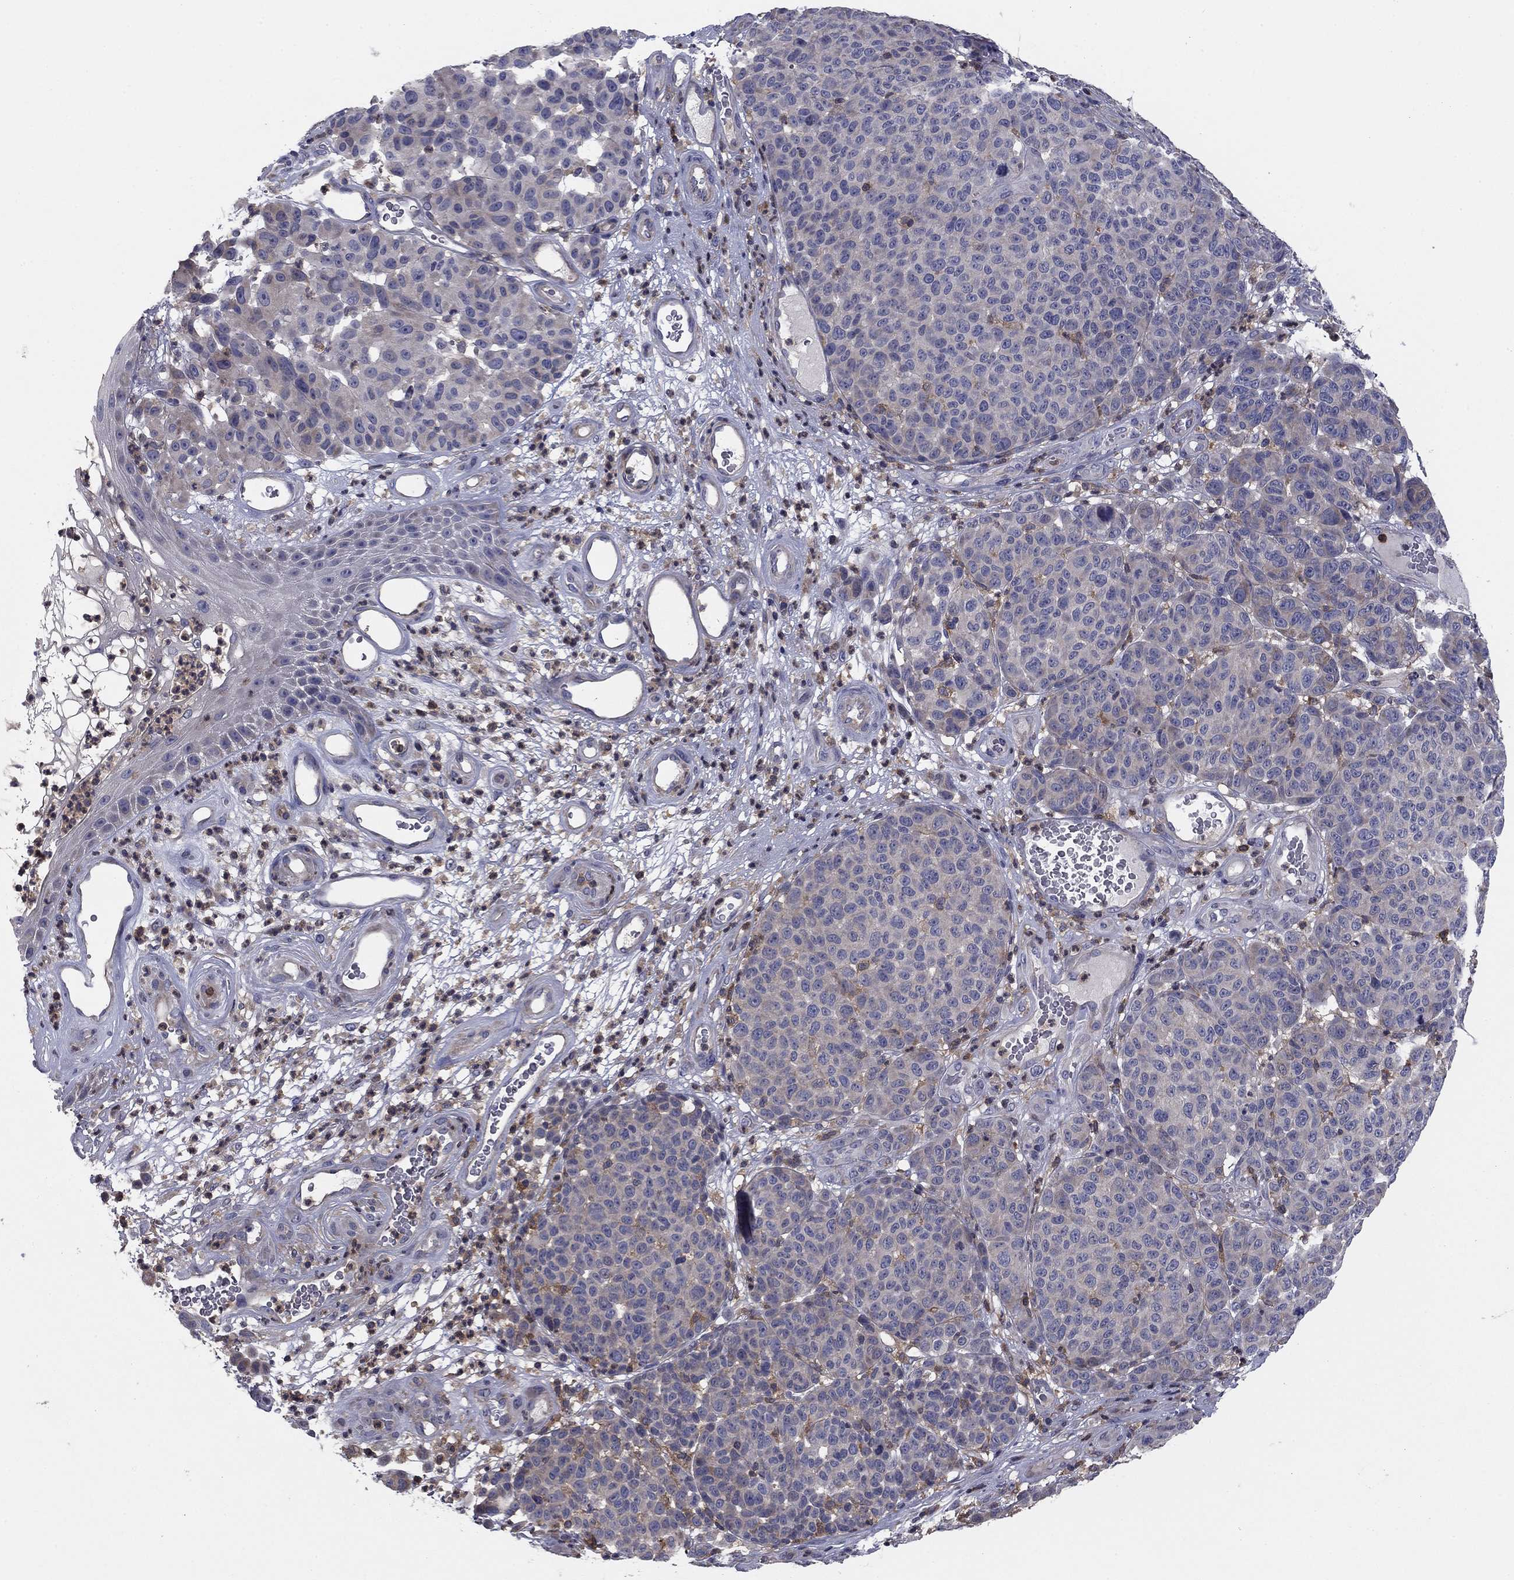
{"staining": {"intensity": "negative", "quantity": "none", "location": "none"}, "tissue": "melanoma", "cell_type": "Tumor cells", "image_type": "cancer", "snomed": [{"axis": "morphology", "description": "Malignant melanoma, NOS"}, {"axis": "topography", "description": "Skin"}], "caption": "Human melanoma stained for a protein using immunohistochemistry exhibits no positivity in tumor cells.", "gene": "PLCB2", "patient": {"sex": "male", "age": 59}}